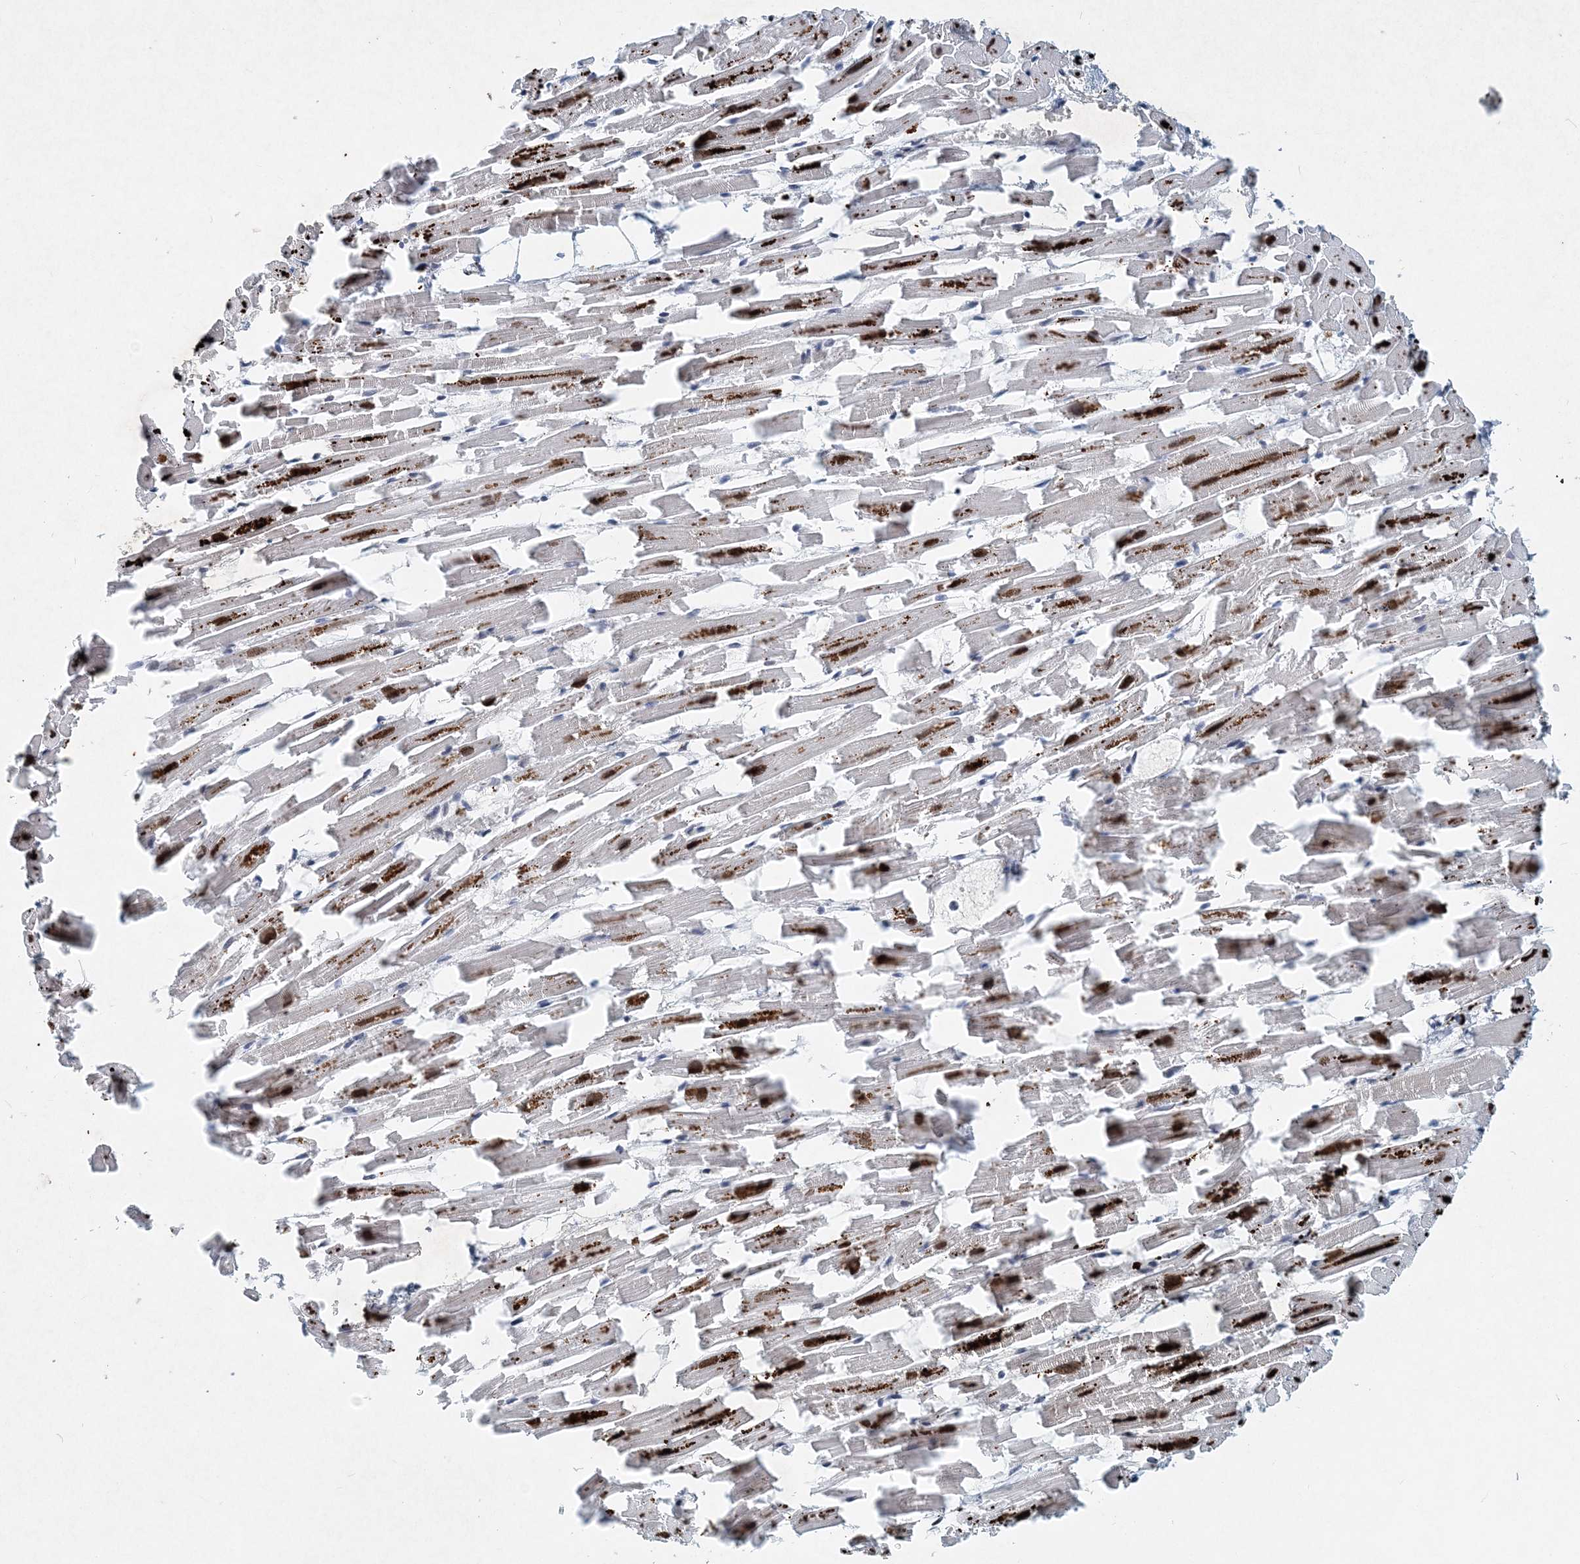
{"staining": {"intensity": "strong", "quantity": "25%-75%", "location": "cytoplasmic/membranous,nuclear"}, "tissue": "heart muscle", "cell_type": "Cardiomyocytes", "image_type": "normal", "snomed": [{"axis": "morphology", "description": "Normal tissue, NOS"}, {"axis": "topography", "description": "Heart"}], "caption": "An image of human heart muscle stained for a protein shows strong cytoplasmic/membranous,nuclear brown staining in cardiomyocytes.", "gene": "KPNA4", "patient": {"sex": "female", "age": 64}}